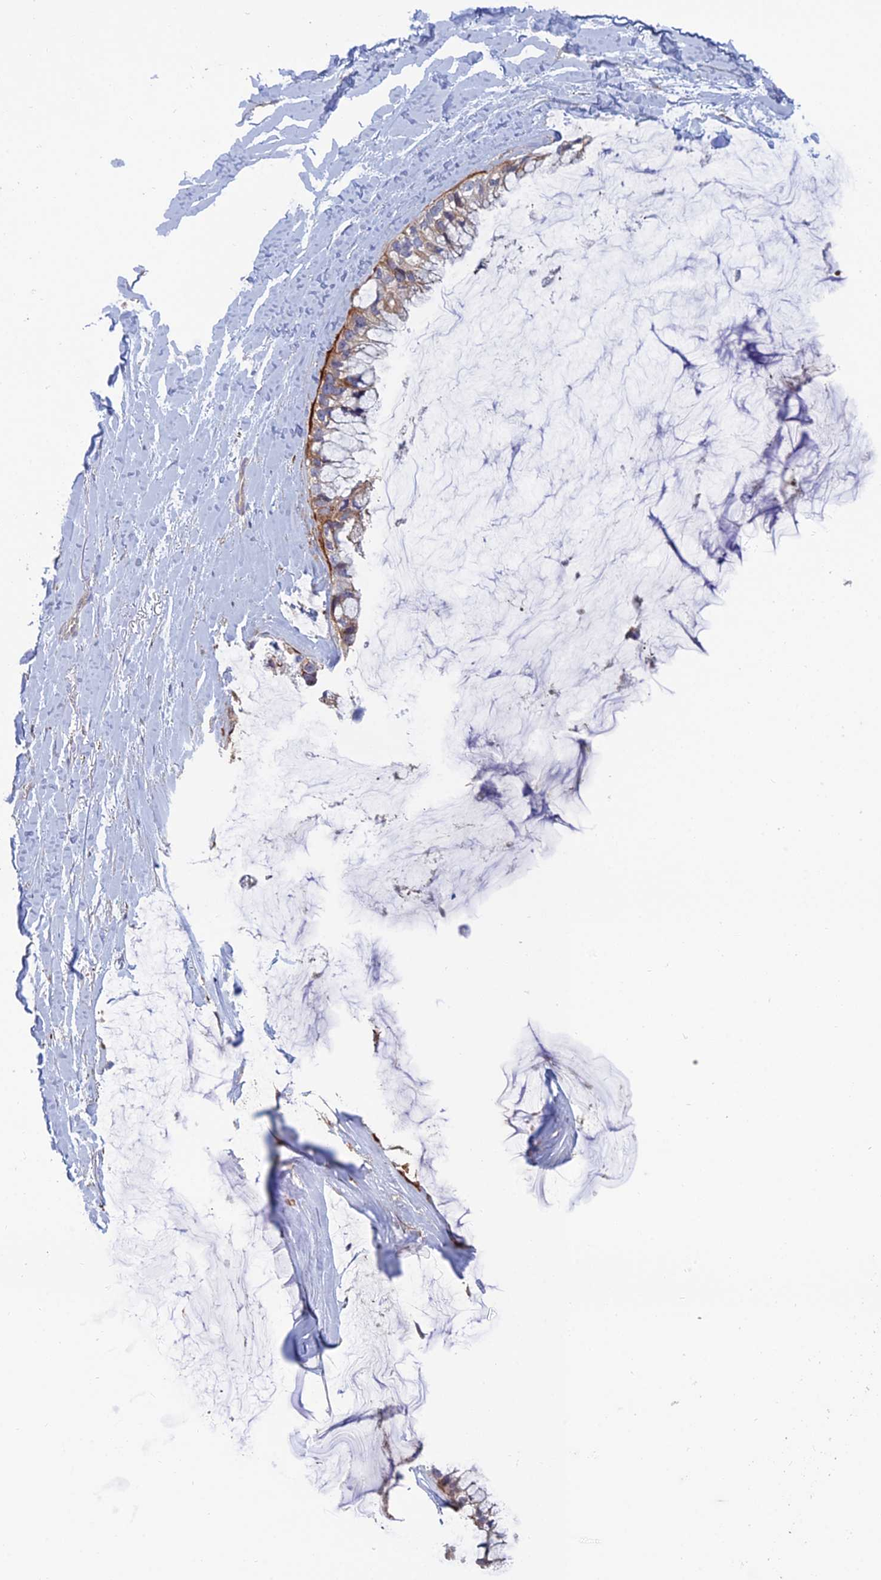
{"staining": {"intensity": "weak", "quantity": "25%-75%", "location": "cytoplasmic/membranous"}, "tissue": "ovarian cancer", "cell_type": "Tumor cells", "image_type": "cancer", "snomed": [{"axis": "morphology", "description": "Cystadenocarcinoma, mucinous, NOS"}, {"axis": "topography", "description": "Ovary"}], "caption": "Protein expression analysis of human ovarian mucinous cystadenocarcinoma reveals weak cytoplasmic/membranous positivity in about 25%-75% of tumor cells.", "gene": "C15orf62", "patient": {"sex": "female", "age": 39}}